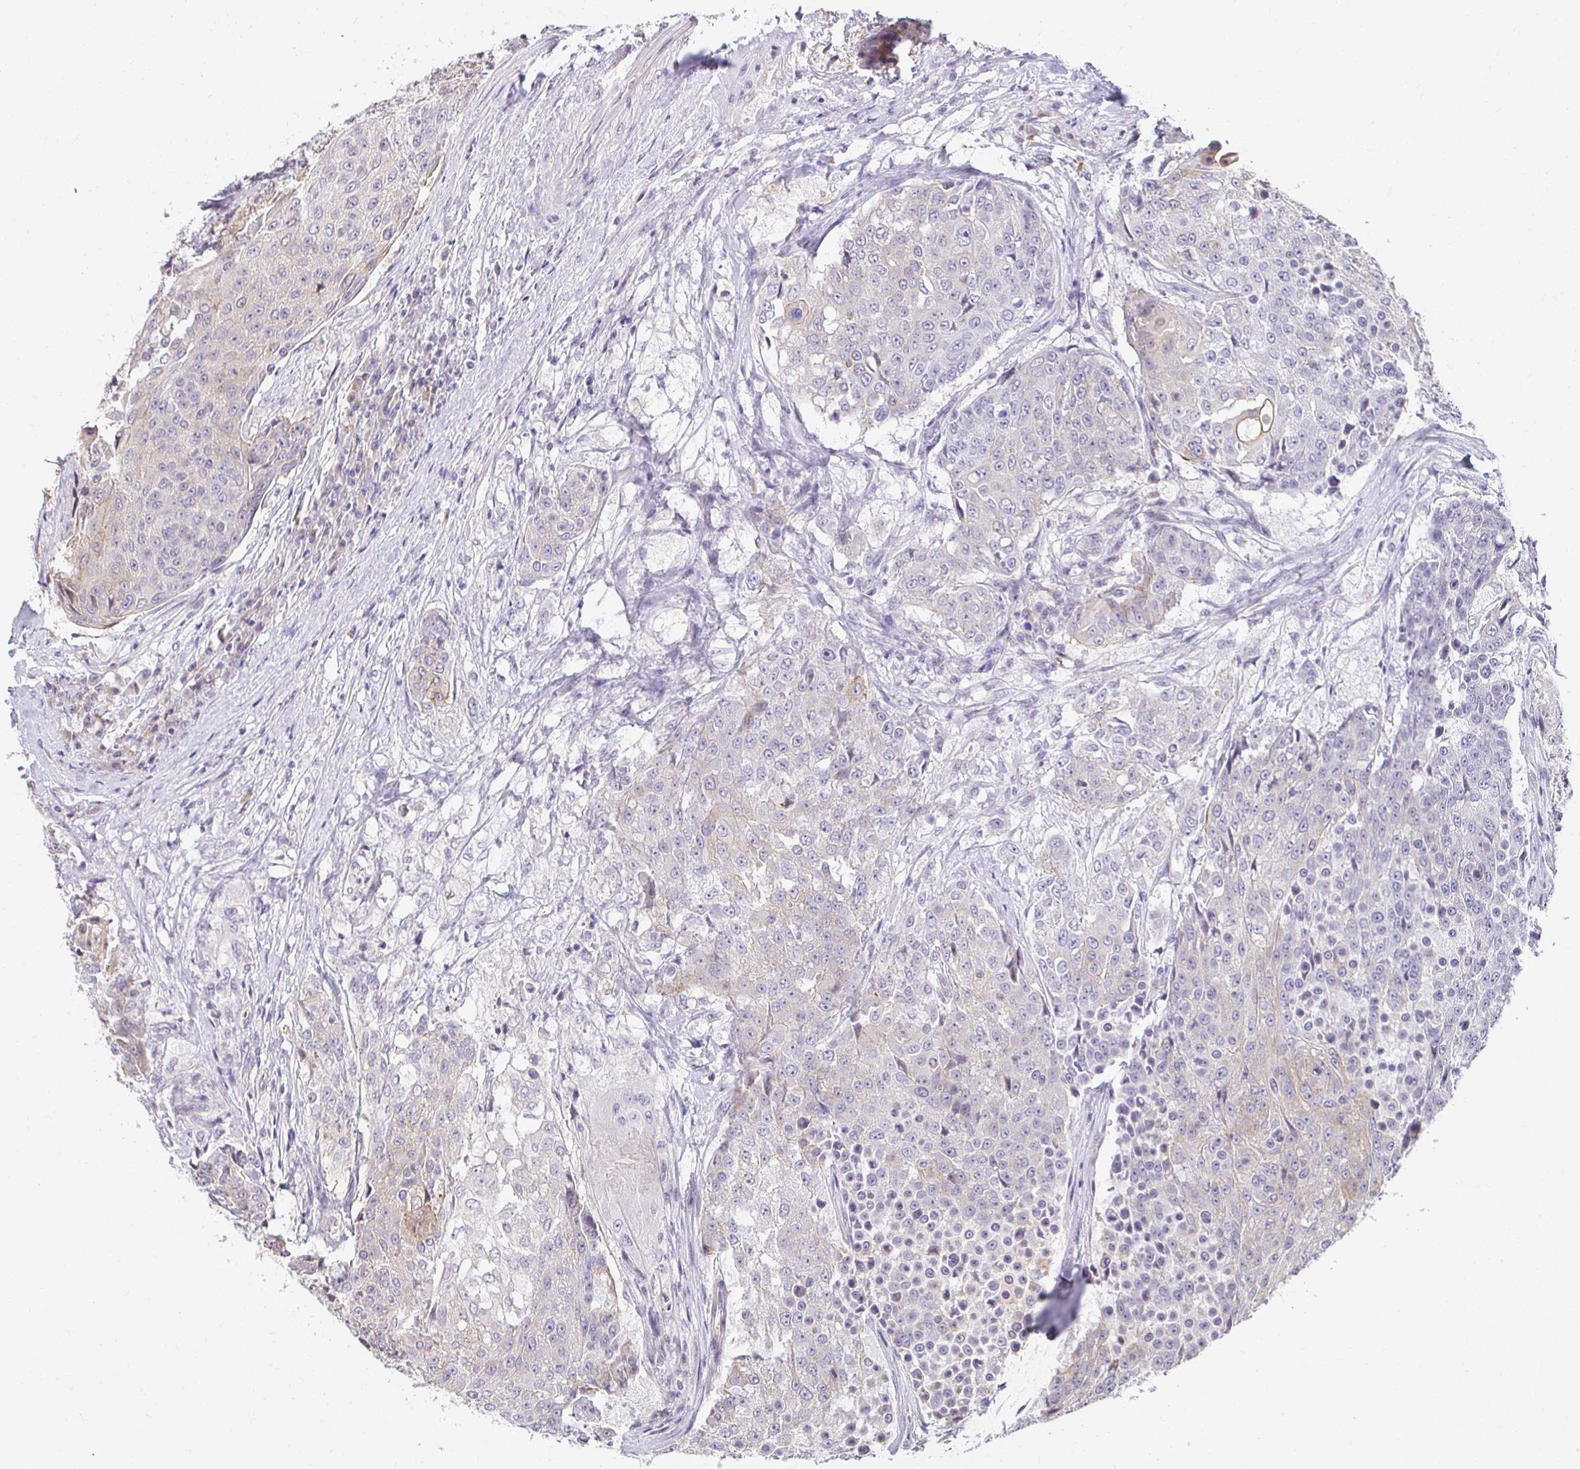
{"staining": {"intensity": "weak", "quantity": "<25%", "location": "cytoplasmic/membranous"}, "tissue": "urothelial cancer", "cell_type": "Tumor cells", "image_type": "cancer", "snomed": [{"axis": "morphology", "description": "Urothelial carcinoma, High grade"}, {"axis": "topography", "description": "Urinary bladder"}], "caption": "Immunohistochemistry of high-grade urothelial carcinoma displays no positivity in tumor cells.", "gene": "ANK3", "patient": {"sex": "female", "age": 63}}